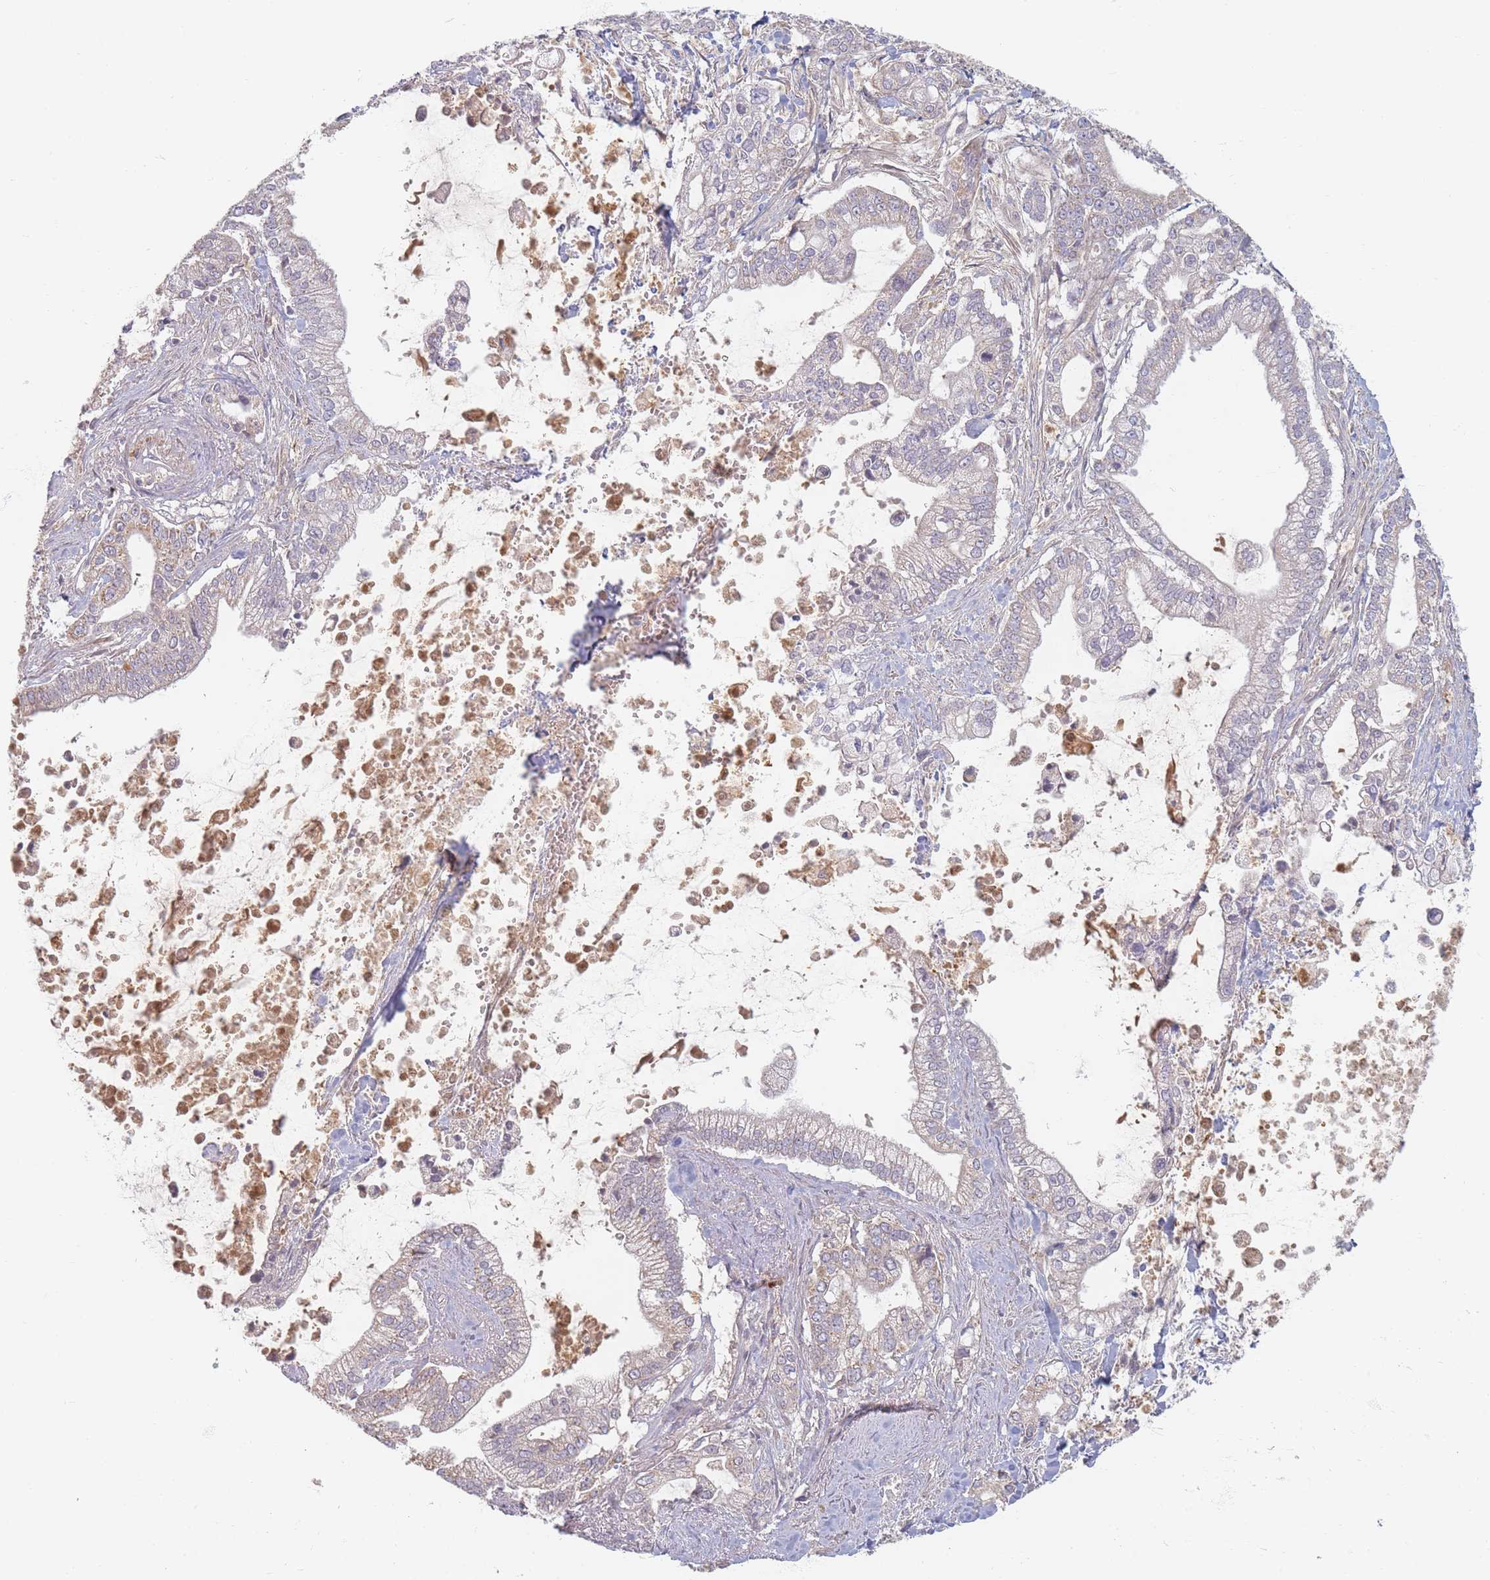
{"staining": {"intensity": "negative", "quantity": "none", "location": "none"}, "tissue": "pancreatic cancer", "cell_type": "Tumor cells", "image_type": "cancer", "snomed": [{"axis": "morphology", "description": "Adenocarcinoma, NOS"}, {"axis": "topography", "description": "Pancreas"}], "caption": "This is an immunohistochemistry micrograph of human pancreatic cancer (adenocarcinoma). There is no positivity in tumor cells.", "gene": "SLC35F3", "patient": {"sex": "male", "age": 69}}